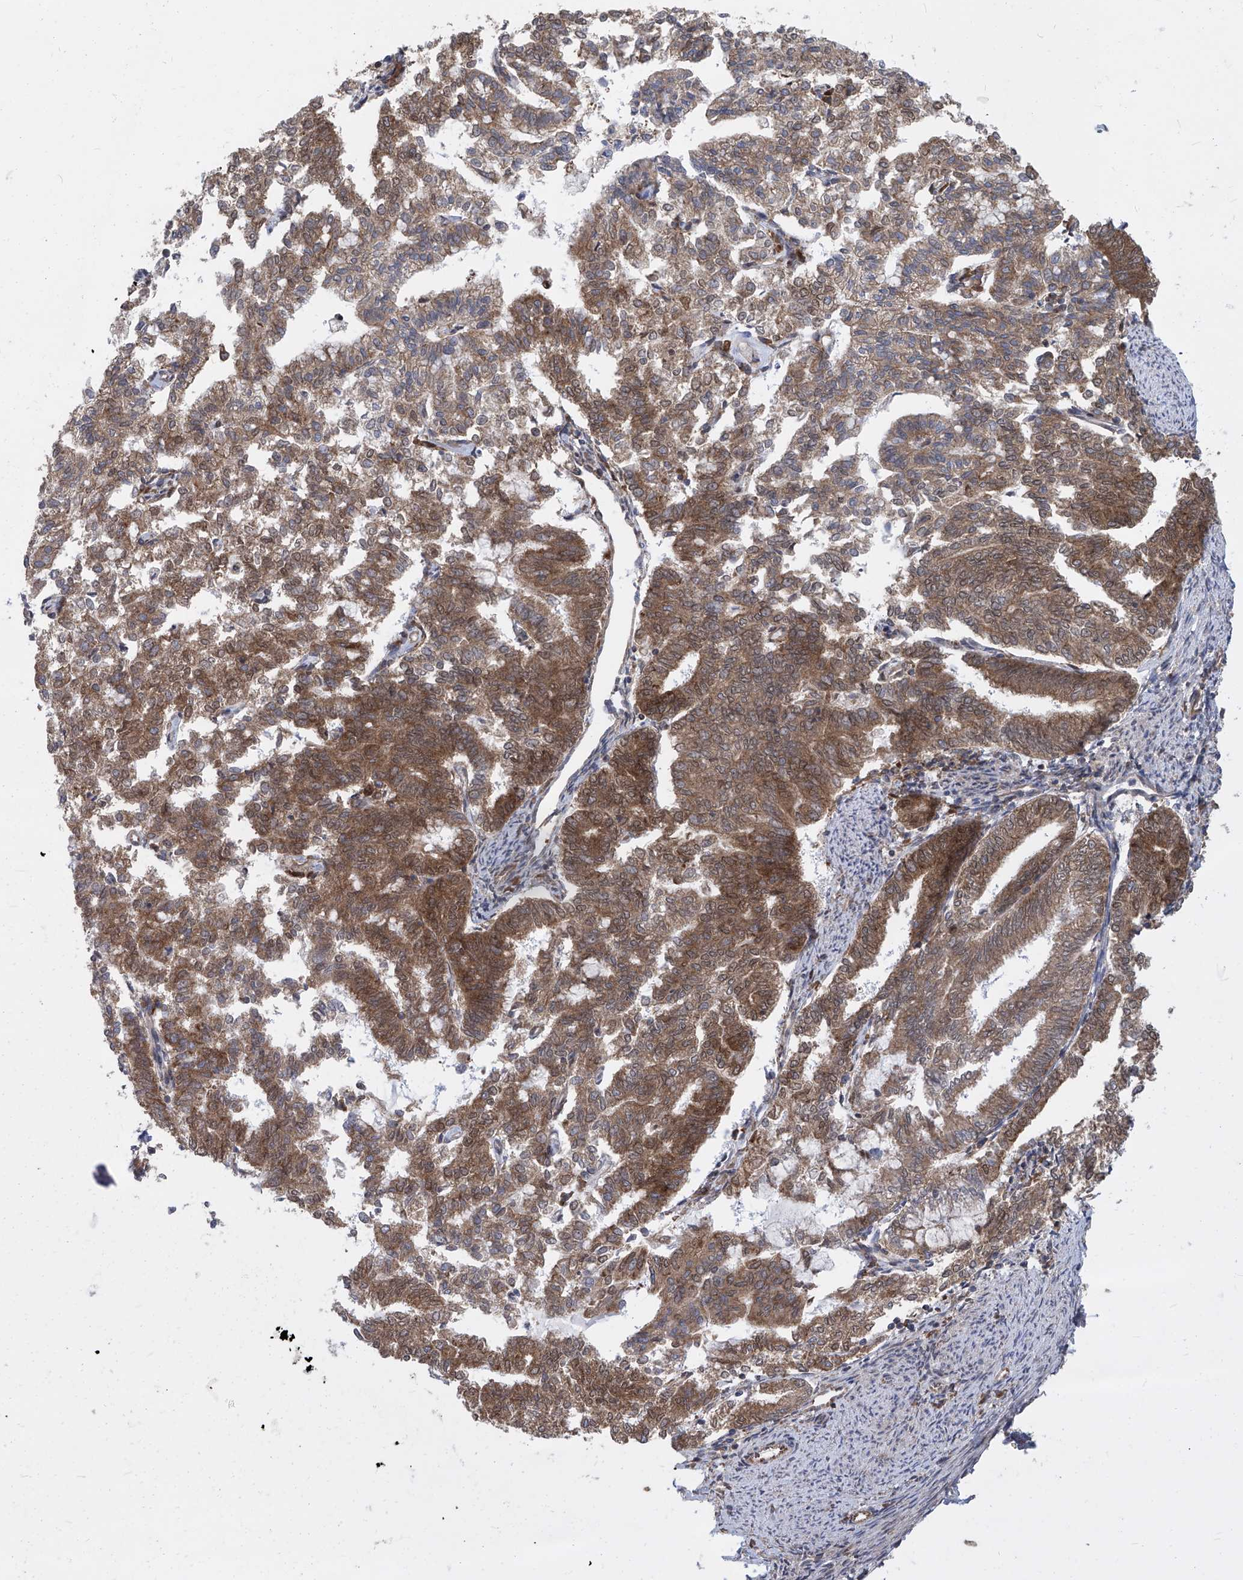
{"staining": {"intensity": "moderate", "quantity": ">75%", "location": "cytoplasmic/membranous"}, "tissue": "endometrial cancer", "cell_type": "Tumor cells", "image_type": "cancer", "snomed": [{"axis": "morphology", "description": "Adenocarcinoma, NOS"}, {"axis": "topography", "description": "Endometrium"}], "caption": "DAB immunohistochemical staining of human endometrial cancer displays moderate cytoplasmic/membranous protein positivity in about >75% of tumor cells. (DAB = brown stain, brightfield microscopy at high magnification).", "gene": "EIF3M", "patient": {"sex": "female", "age": 79}}